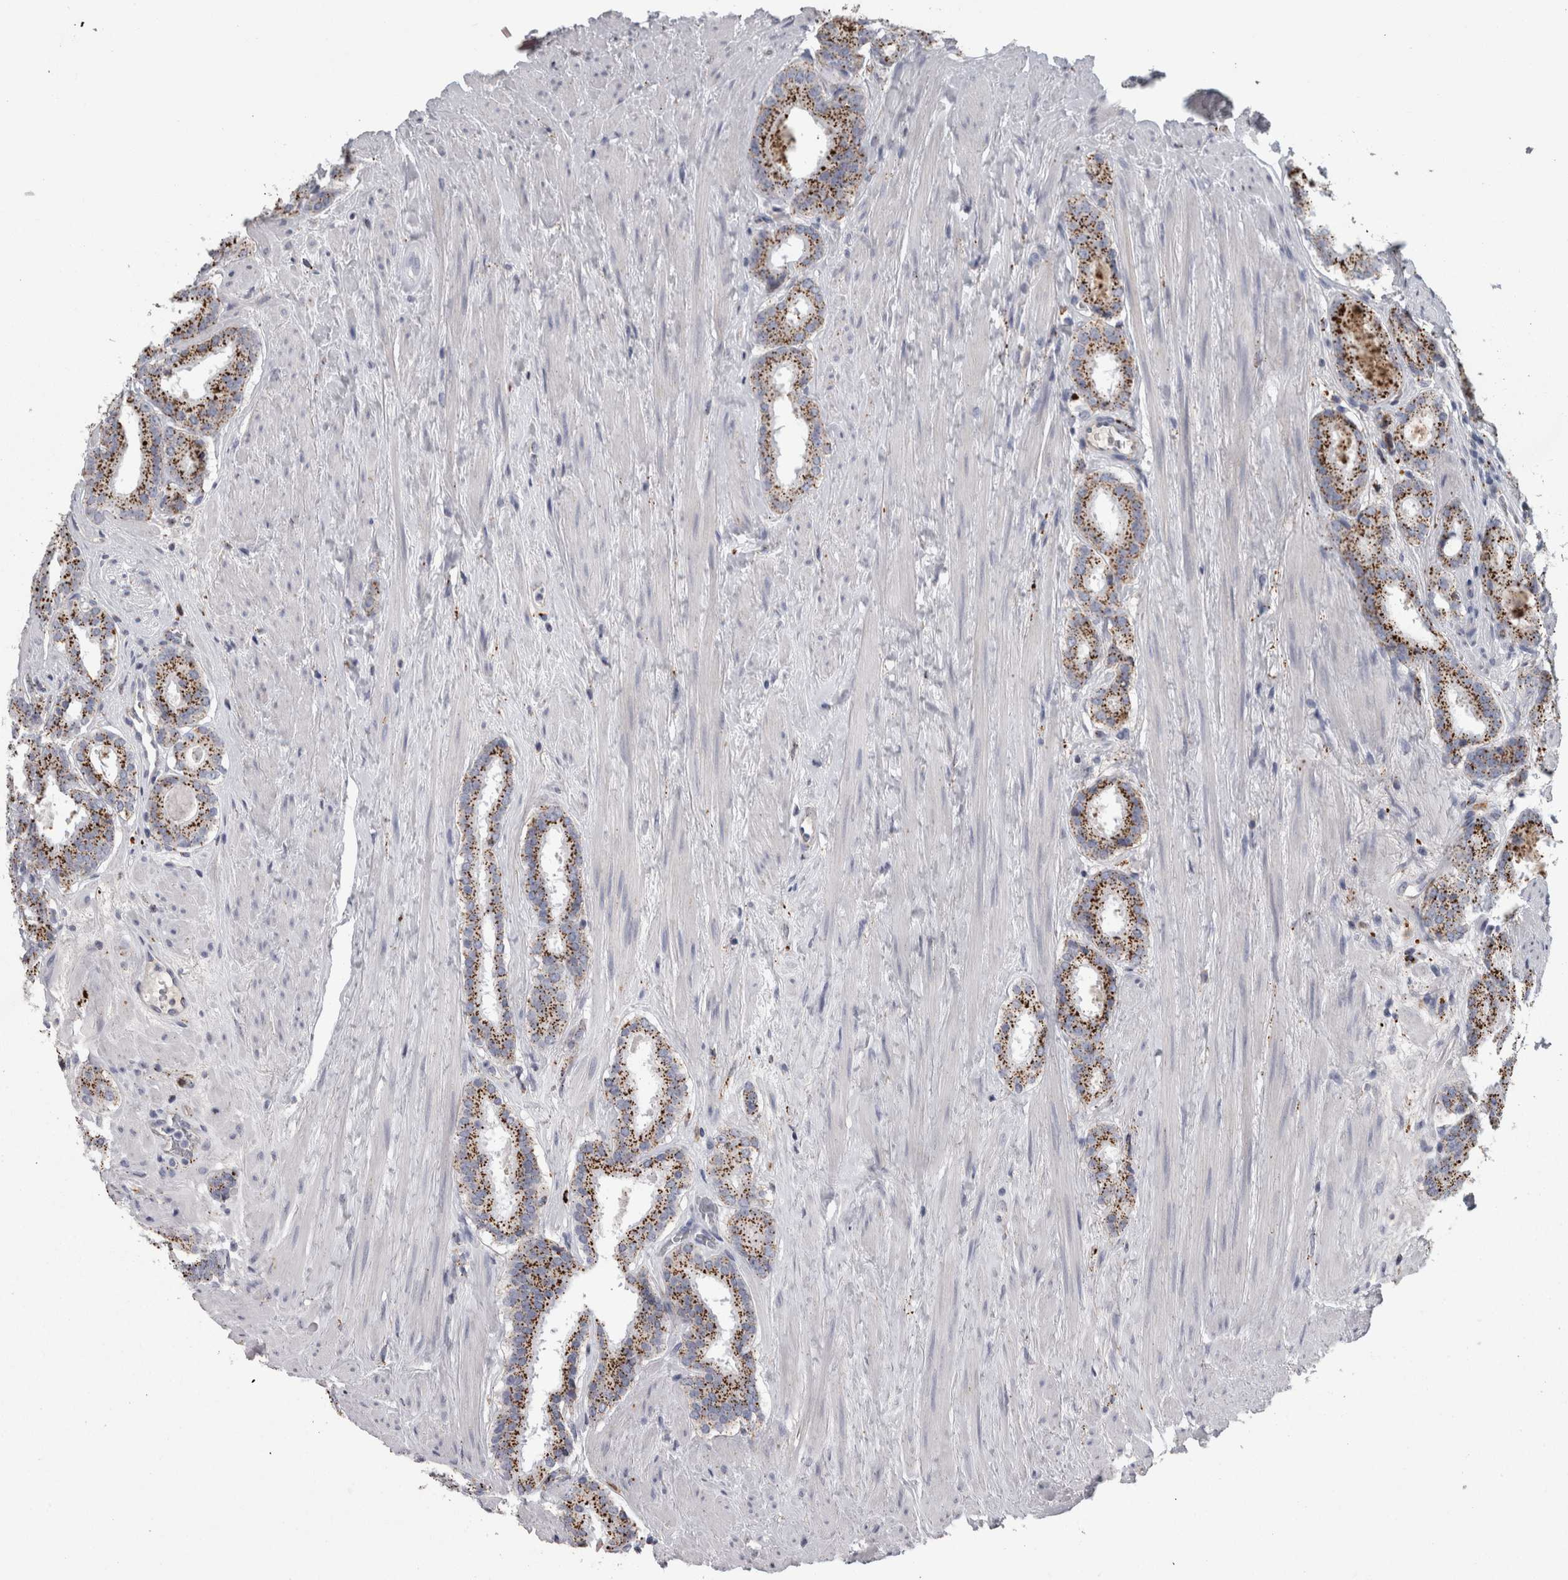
{"staining": {"intensity": "moderate", "quantity": ">75%", "location": "cytoplasmic/membranous"}, "tissue": "prostate cancer", "cell_type": "Tumor cells", "image_type": "cancer", "snomed": [{"axis": "morphology", "description": "Adenocarcinoma, Low grade"}, {"axis": "topography", "description": "Prostate"}], "caption": "A histopathology image showing moderate cytoplasmic/membranous positivity in approximately >75% of tumor cells in prostate cancer, as visualized by brown immunohistochemical staining.", "gene": "DPP7", "patient": {"sex": "male", "age": 69}}